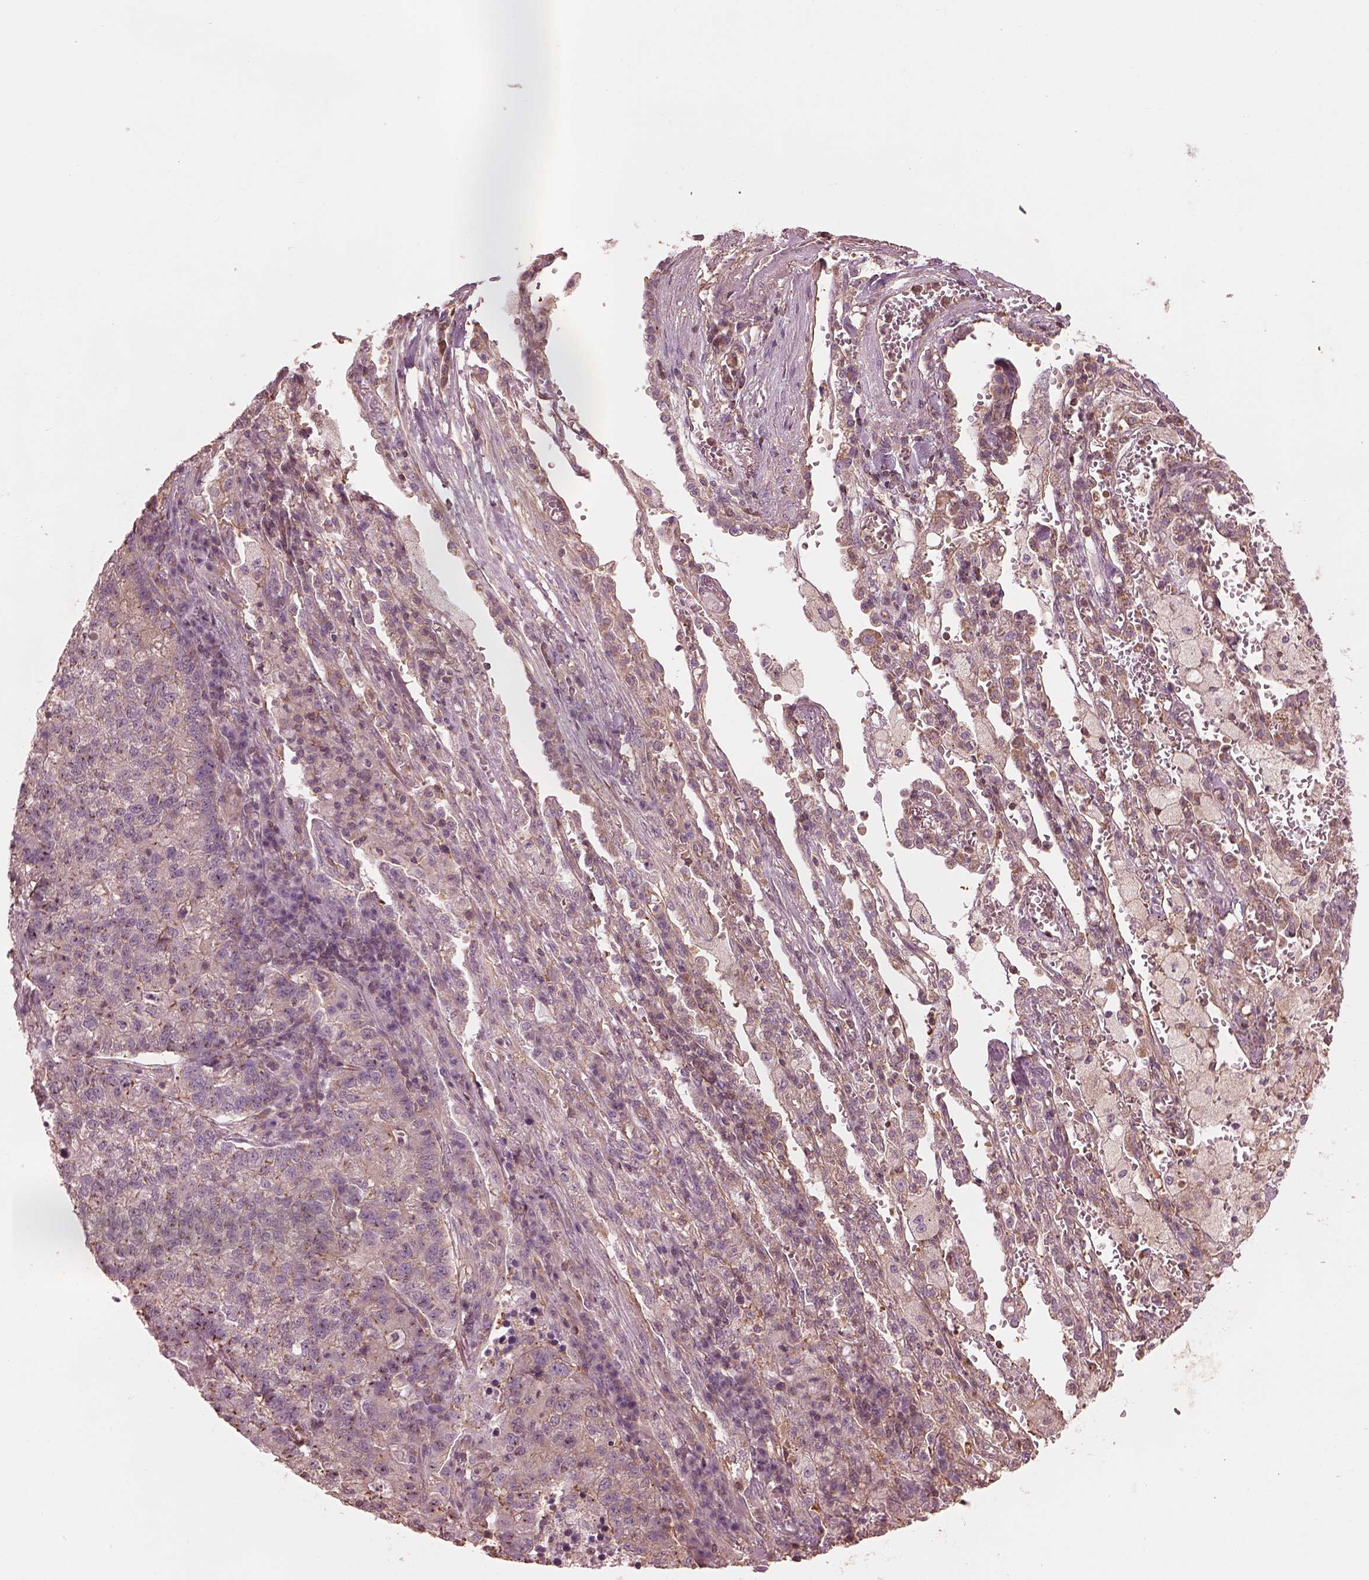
{"staining": {"intensity": "weak", "quantity": "25%-75%", "location": "cytoplasmic/membranous"}, "tissue": "lung cancer", "cell_type": "Tumor cells", "image_type": "cancer", "snomed": [{"axis": "morphology", "description": "Adenocarcinoma, NOS"}, {"axis": "topography", "description": "Lung"}], "caption": "Lung adenocarcinoma stained for a protein reveals weak cytoplasmic/membranous positivity in tumor cells. (DAB (3,3'-diaminobenzidine) IHC with brightfield microscopy, high magnification).", "gene": "STK33", "patient": {"sex": "male", "age": 57}}